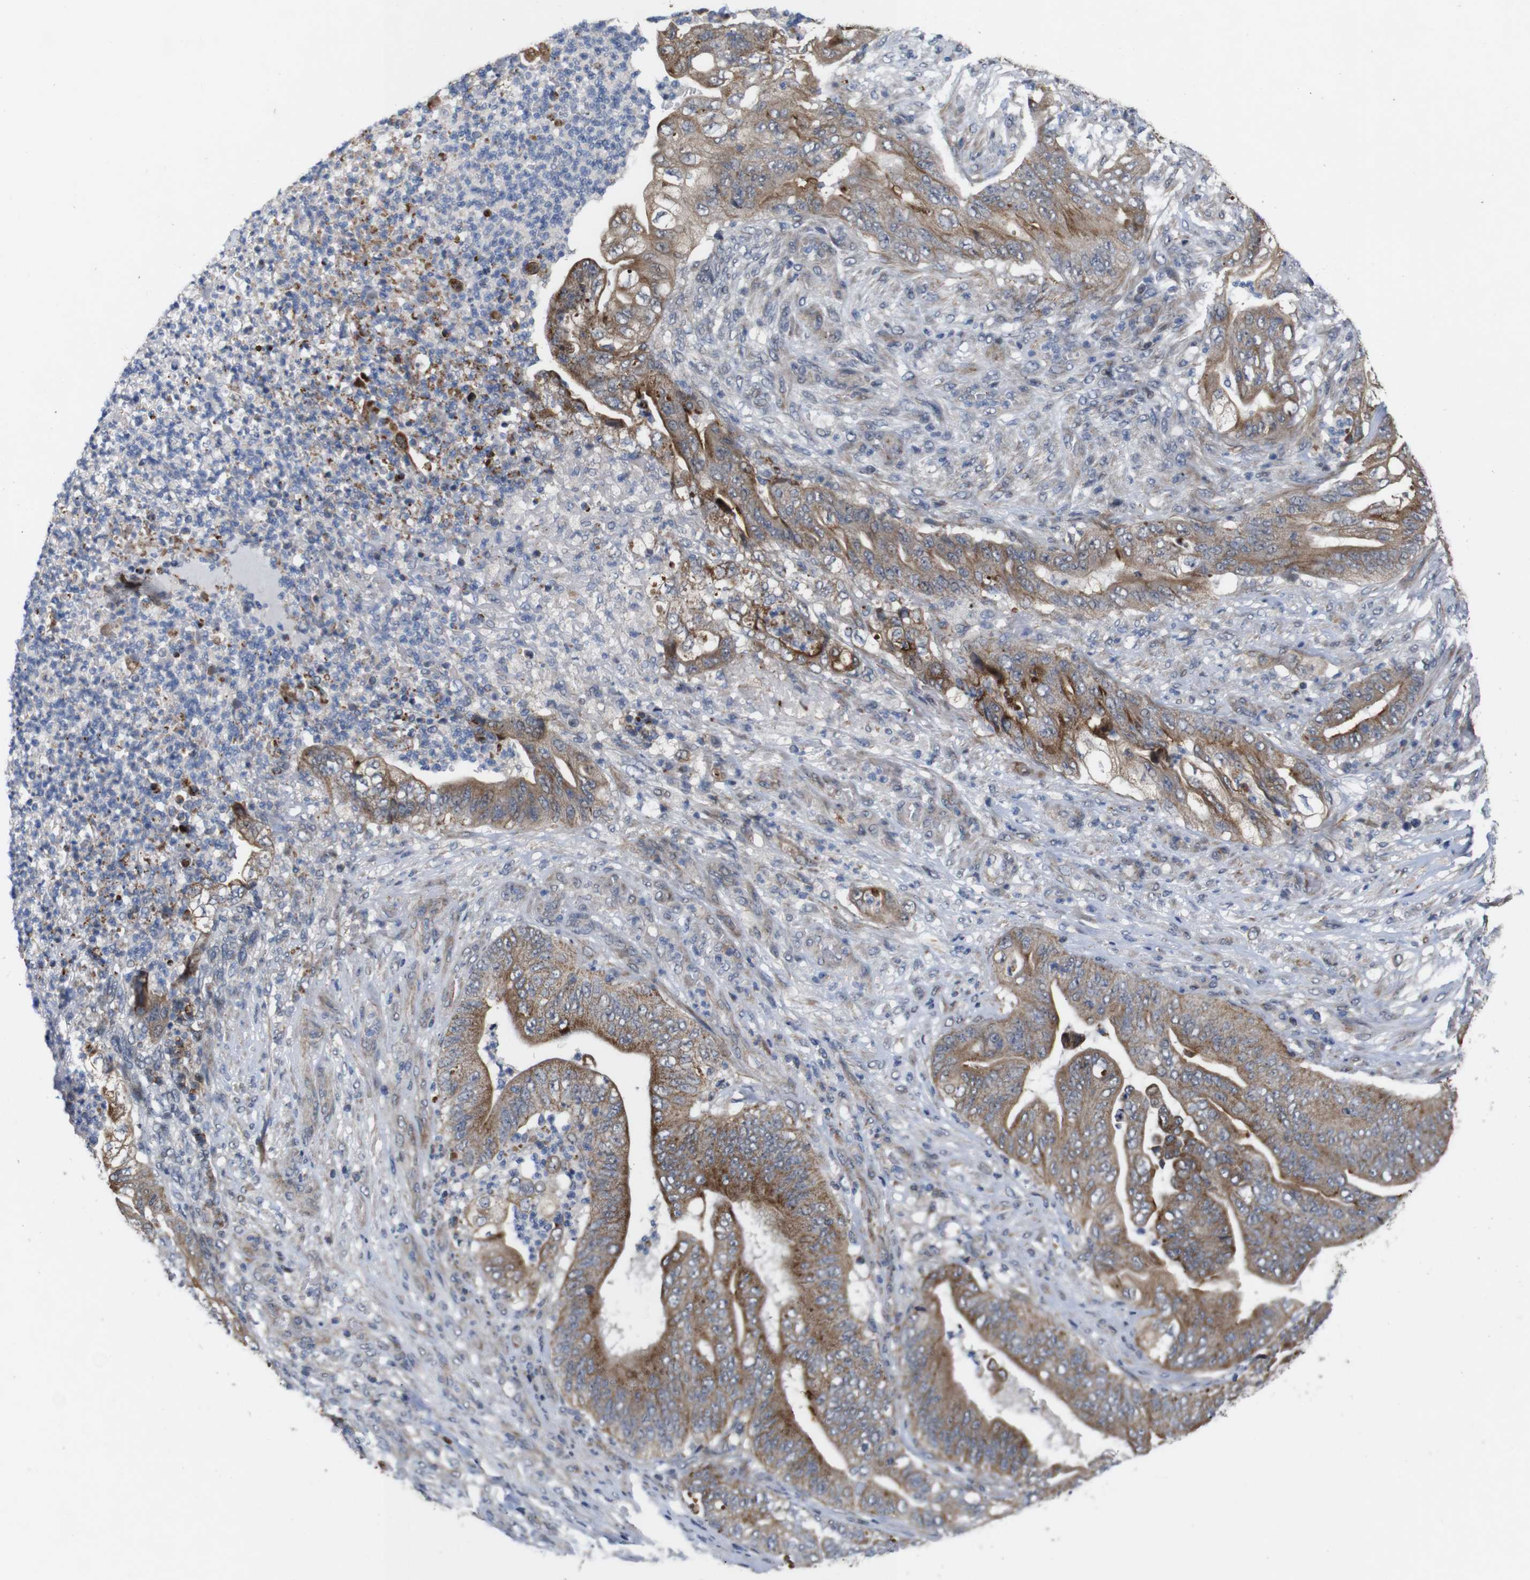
{"staining": {"intensity": "moderate", "quantity": ">75%", "location": "cytoplasmic/membranous"}, "tissue": "stomach cancer", "cell_type": "Tumor cells", "image_type": "cancer", "snomed": [{"axis": "morphology", "description": "Adenocarcinoma, NOS"}, {"axis": "topography", "description": "Stomach"}], "caption": "Immunohistochemical staining of adenocarcinoma (stomach) shows medium levels of moderate cytoplasmic/membranous protein staining in approximately >75% of tumor cells.", "gene": "ATP7B", "patient": {"sex": "female", "age": 73}}